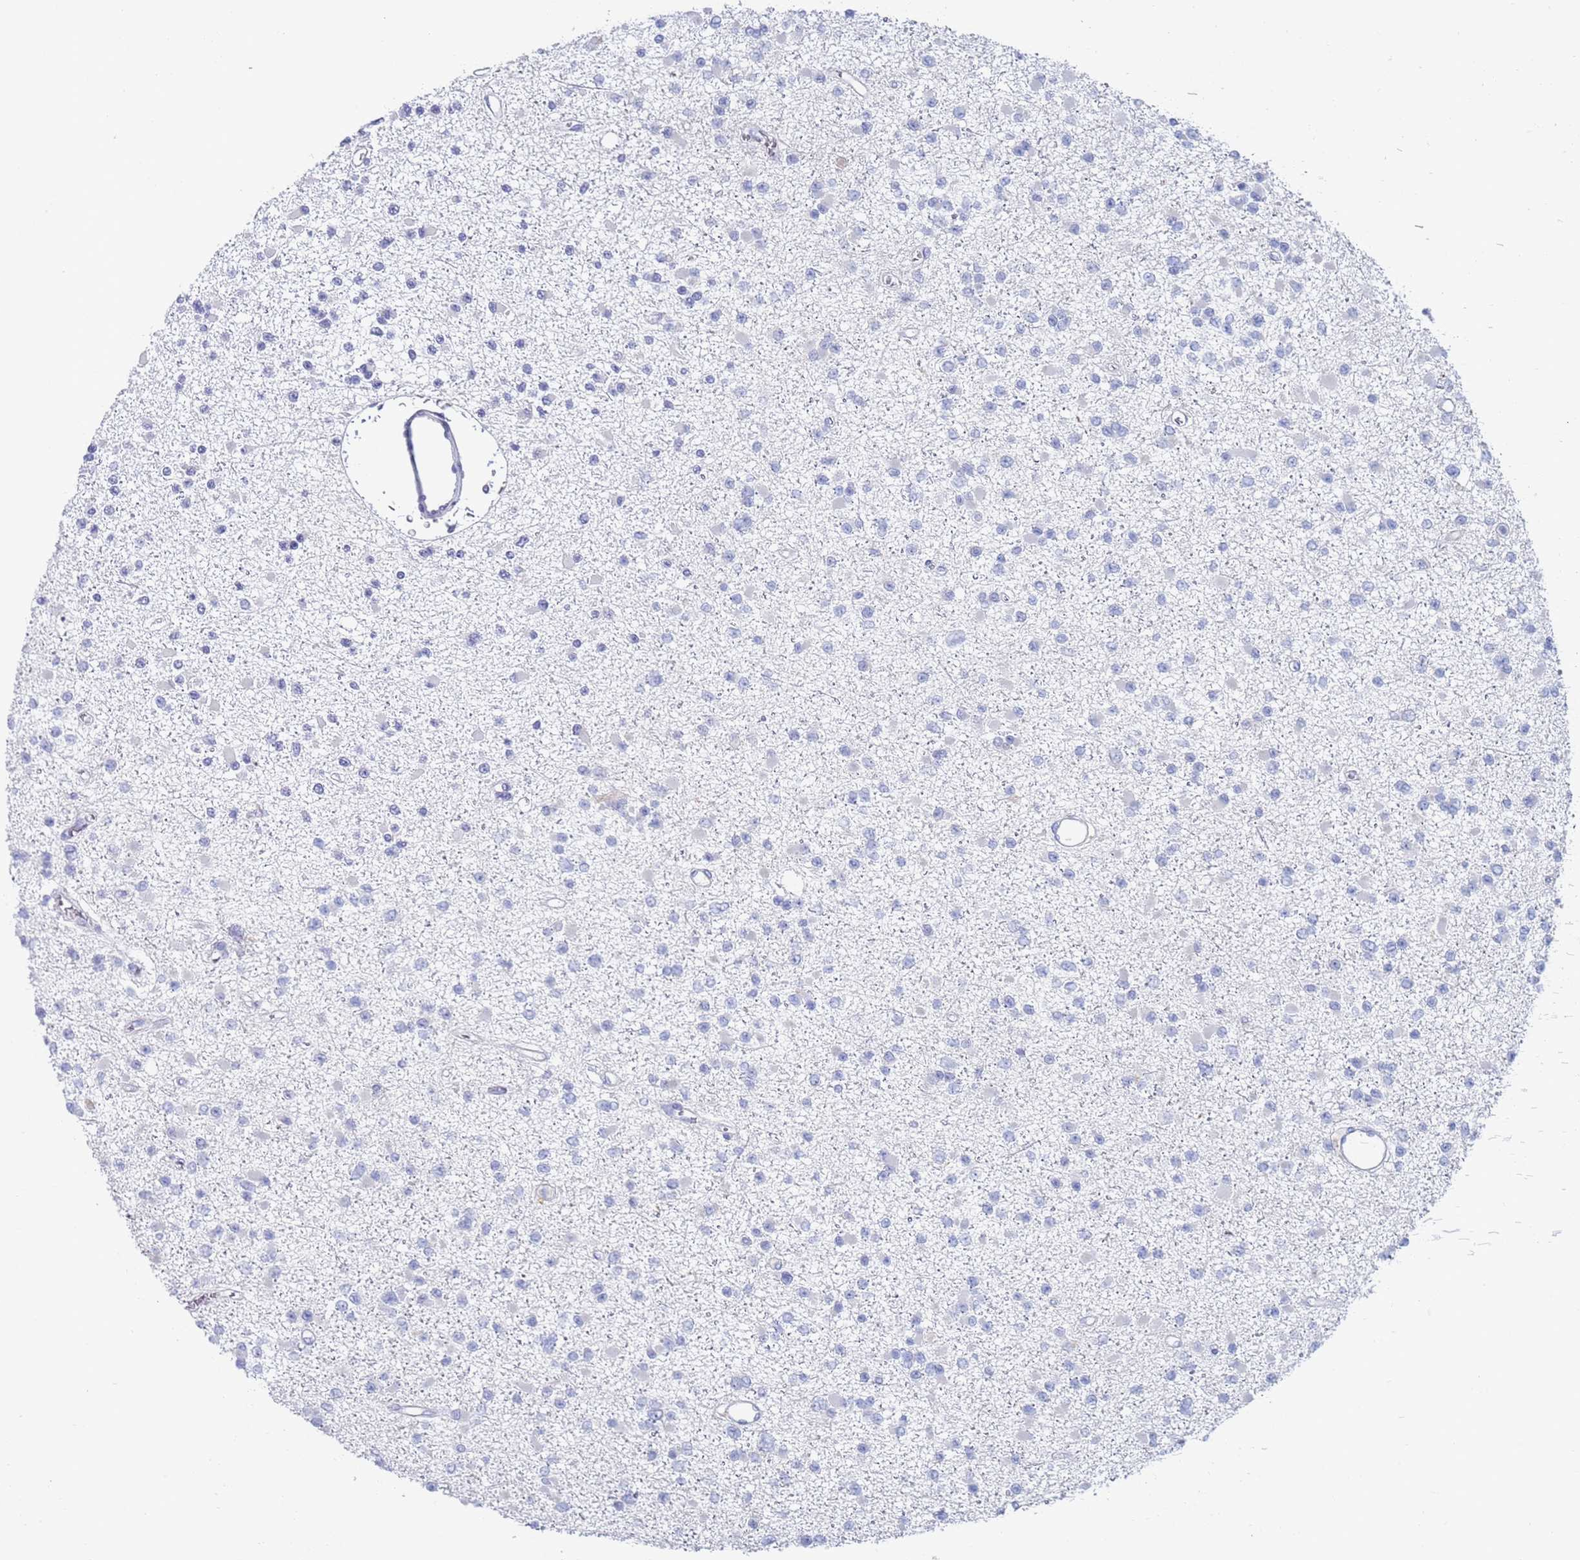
{"staining": {"intensity": "negative", "quantity": "none", "location": "none"}, "tissue": "glioma", "cell_type": "Tumor cells", "image_type": "cancer", "snomed": [{"axis": "morphology", "description": "Glioma, malignant, Low grade"}, {"axis": "topography", "description": "Brain"}], "caption": "High power microscopy histopathology image of an IHC photomicrograph of malignant low-grade glioma, revealing no significant positivity in tumor cells. Brightfield microscopy of immunohistochemistry (IHC) stained with DAB (brown) and hematoxylin (blue), captured at high magnification.", "gene": "FUCA1", "patient": {"sex": "female", "age": 22}}